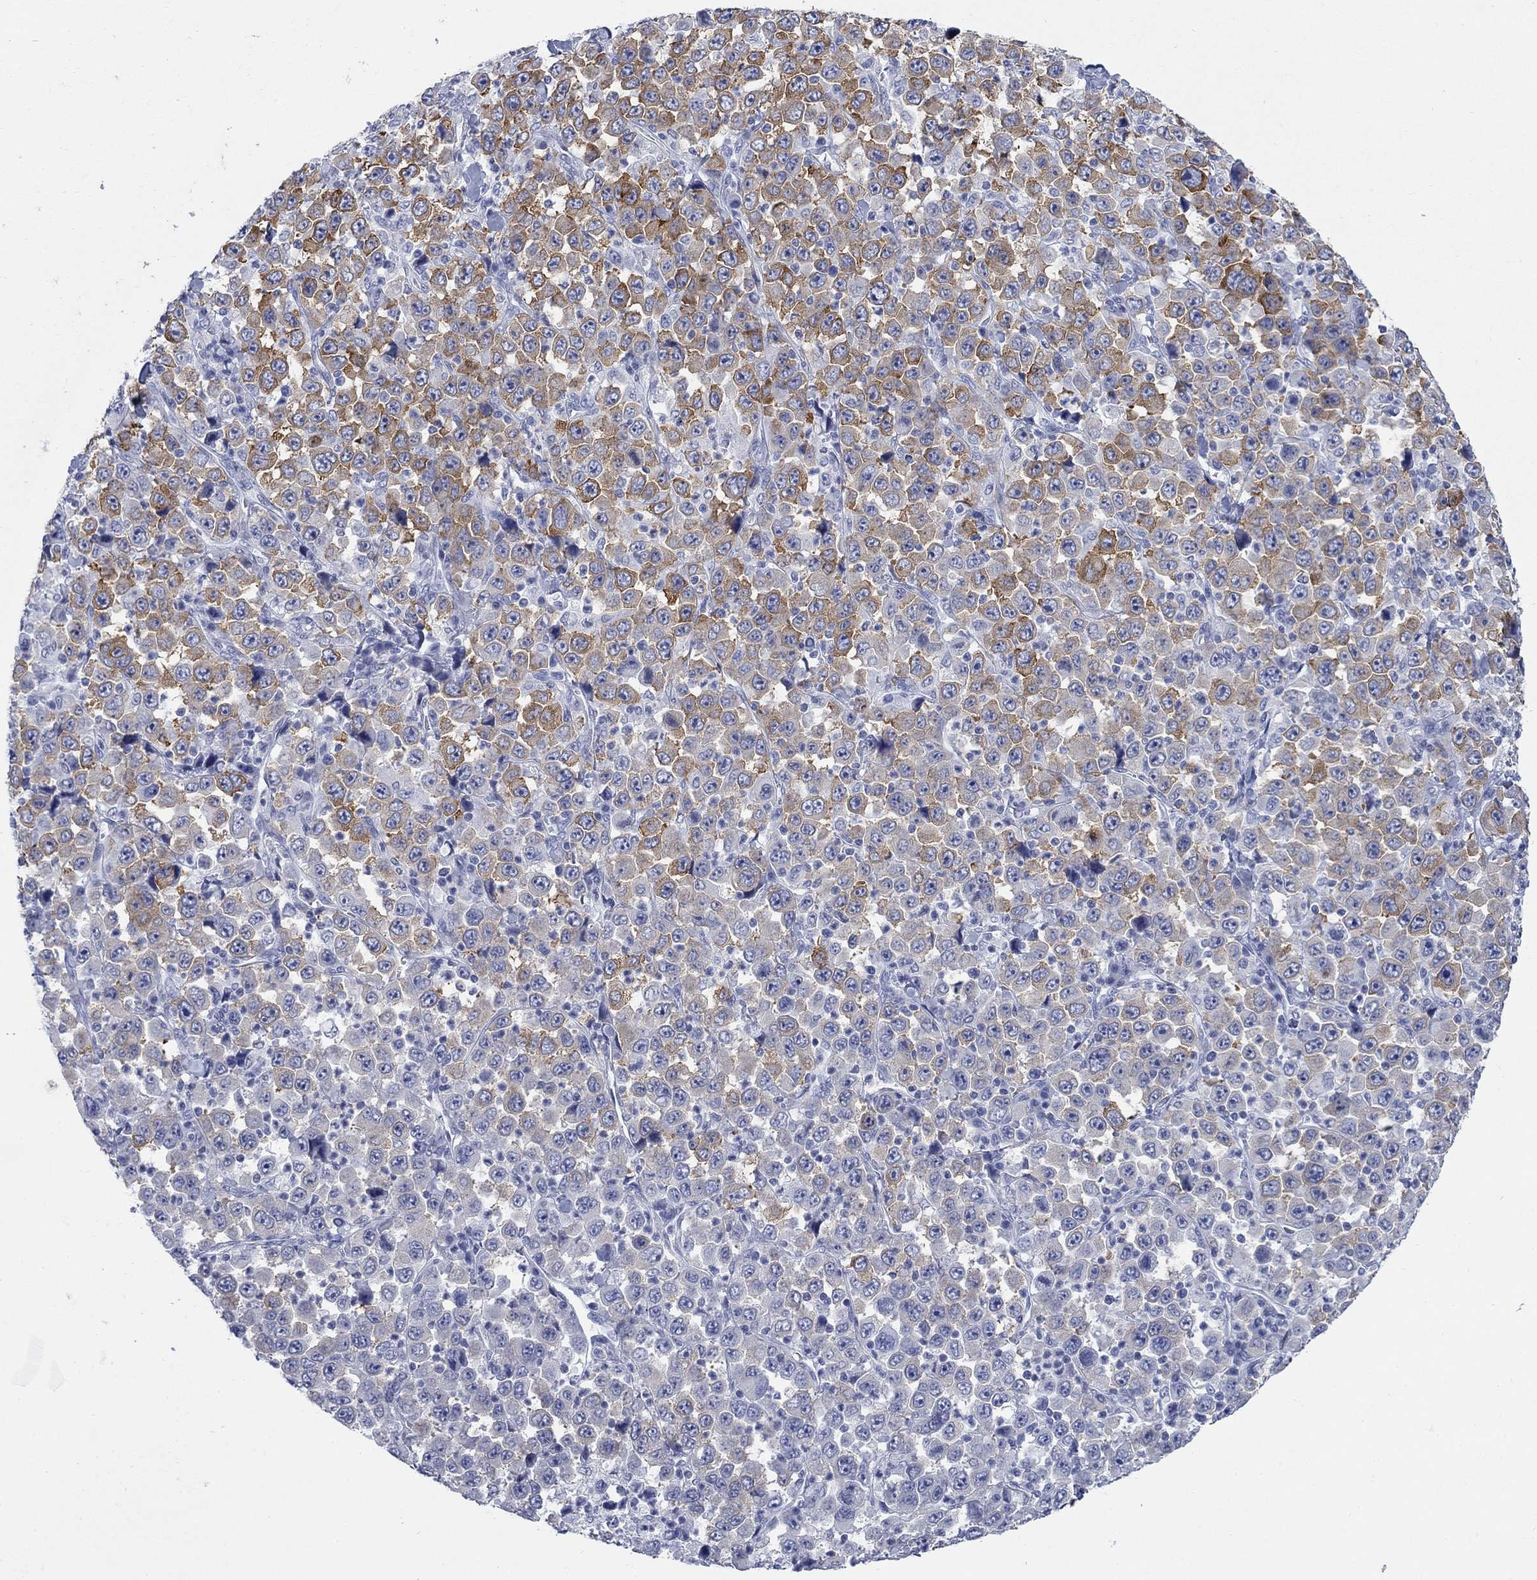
{"staining": {"intensity": "moderate", "quantity": "<25%", "location": "cytoplasmic/membranous"}, "tissue": "stomach cancer", "cell_type": "Tumor cells", "image_type": "cancer", "snomed": [{"axis": "morphology", "description": "Normal tissue, NOS"}, {"axis": "morphology", "description": "Adenocarcinoma, NOS"}, {"axis": "topography", "description": "Stomach, upper"}, {"axis": "topography", "description": "Stomach"}], "caption": "Stomach cancer tissue shows moderate cytoplasmic/membranous staining in approximately <25% of tumor cells, visualized by immunohistochemistry.", "gene": "IGF2BP3", "patient": {"sex": "male", "age": 59}}